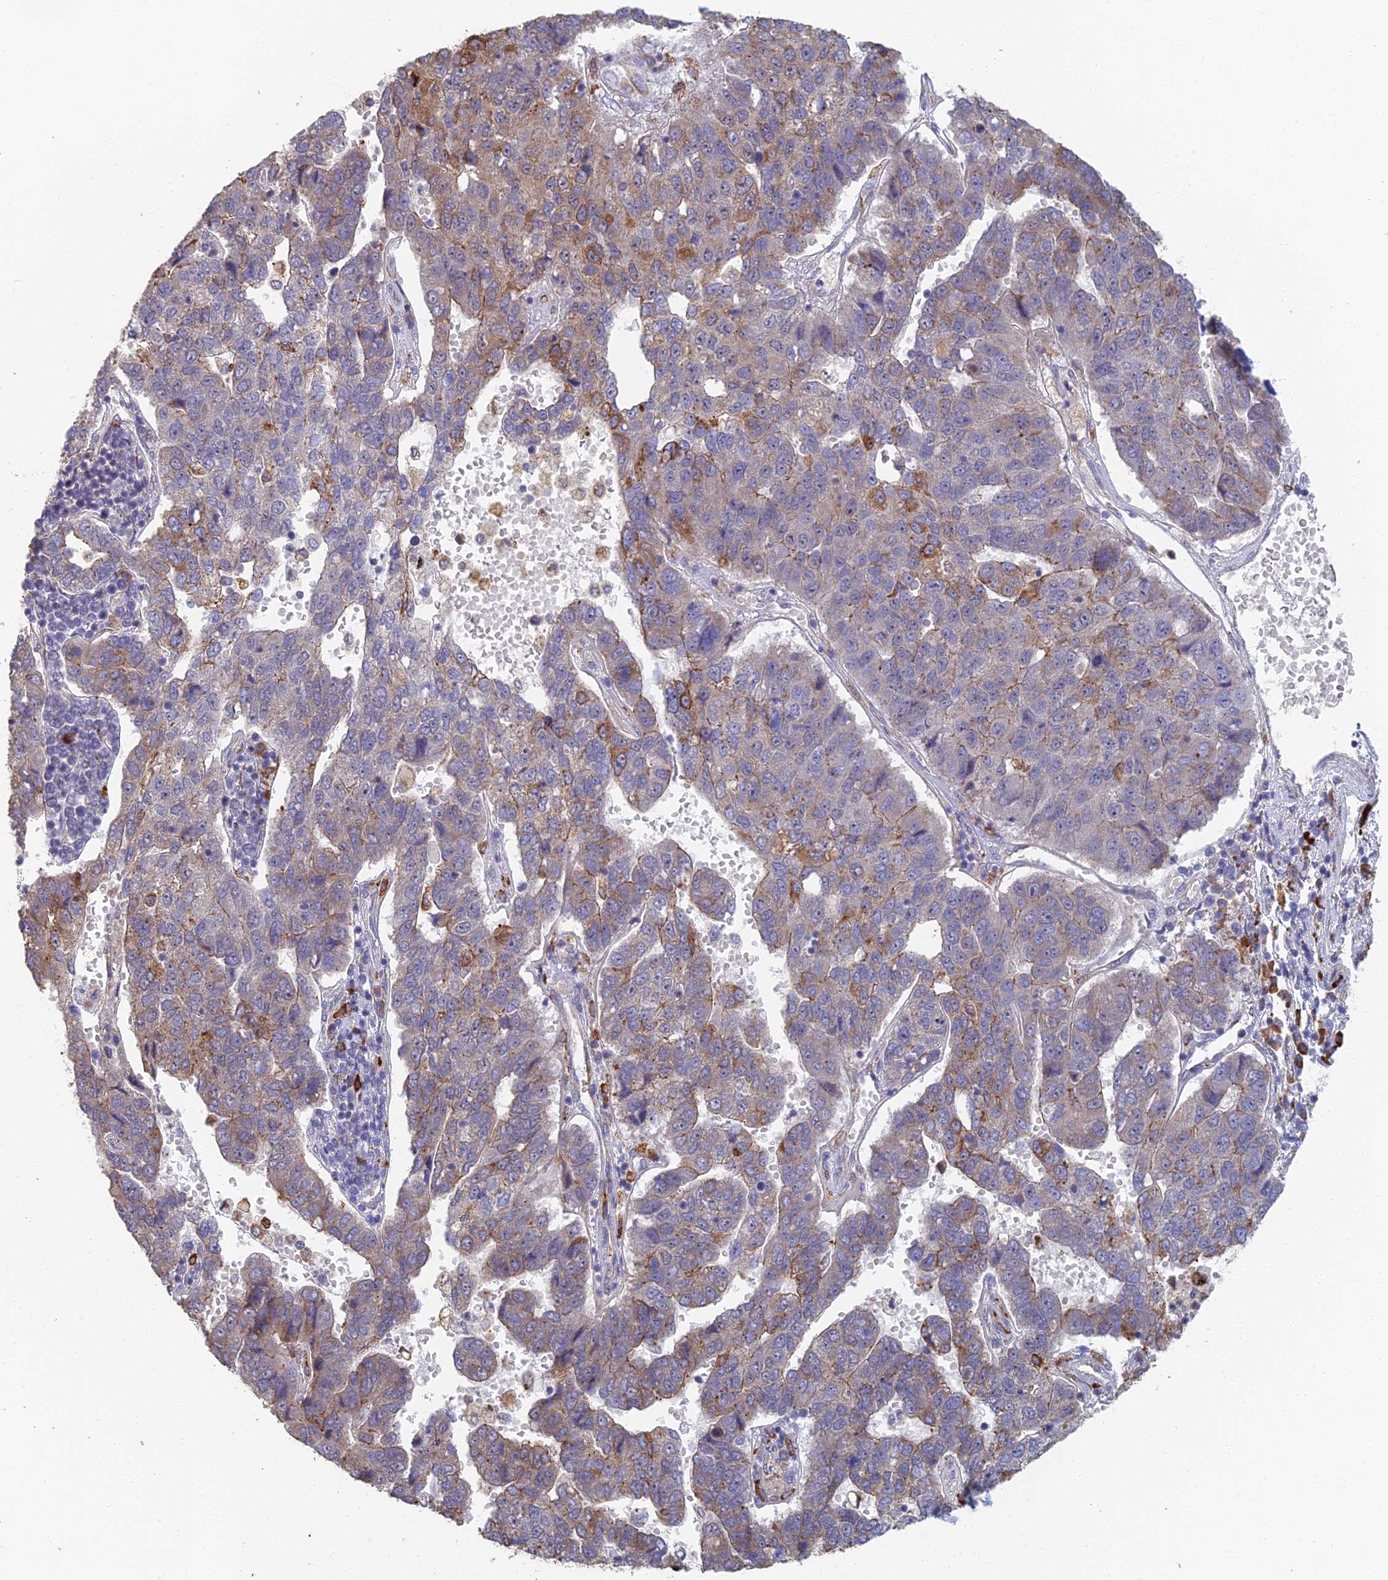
{"staining": {"intensity": "moderate", "quantity": "25%-75%", "location": "cytoplasmic/membranous"}, "tissue": "pancreatic cancer", "cell_type": "Tumor cells", "image_type": "cancer", "snomed": [{"axis": "morphology", "description": "Adenocarcinoma, NOS"}, {"axis": "topography", "description": "Pancreas"}], "caption": "Immunohistochemical staining of human pancreatic cancer reveals medium levels of moderate cytoplasmic/membranous positivity in about 25%-75% of tumor cells.", "gene": "GPATCH1", "patient": {"sex": "female", "age": 61}}